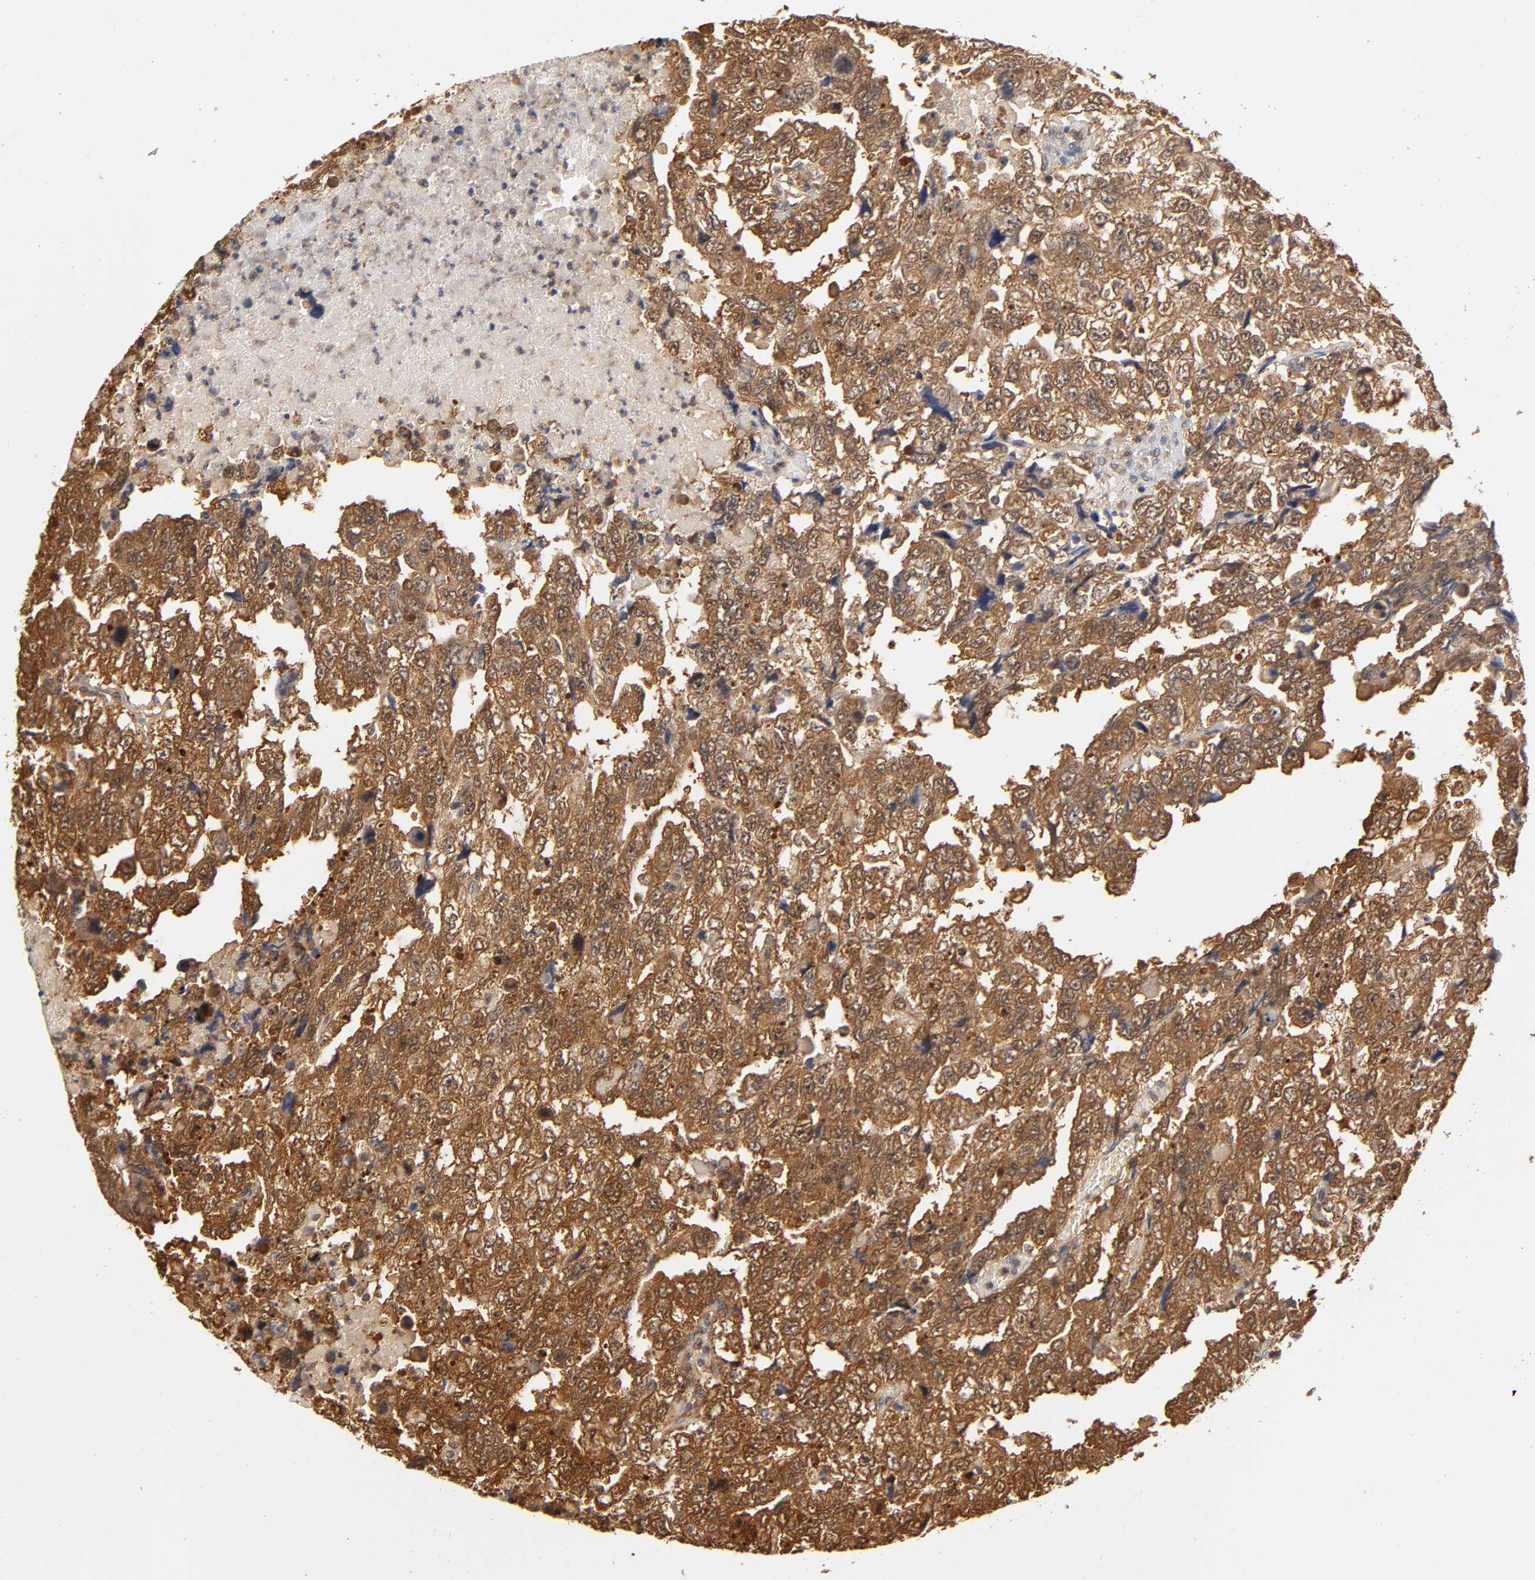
{"staining": {"intensity": "strong", "quantity": ">75%", "location": "cytoplasmic/membranous"}, "tissue": "testis cancer", "cell_type": "Tumor cells", "image_type": "cancer", "snomed": [{"axis": "morphology", "description": "Carcinoma, Embryonal, NOS"}, {"axis": "topography", "description": "Testis"}], "caption": "Testis embryonal carcinoma was stained to show a protein in brown. There is high levels of strong cytoplasmic/membranous staining in approximately >75% of tumor cells. The protein of interest is shown in brown color, while the nuclei are stained blue.", "gene": "DFFB", "patient": {"sex": "male", "age": 36}}